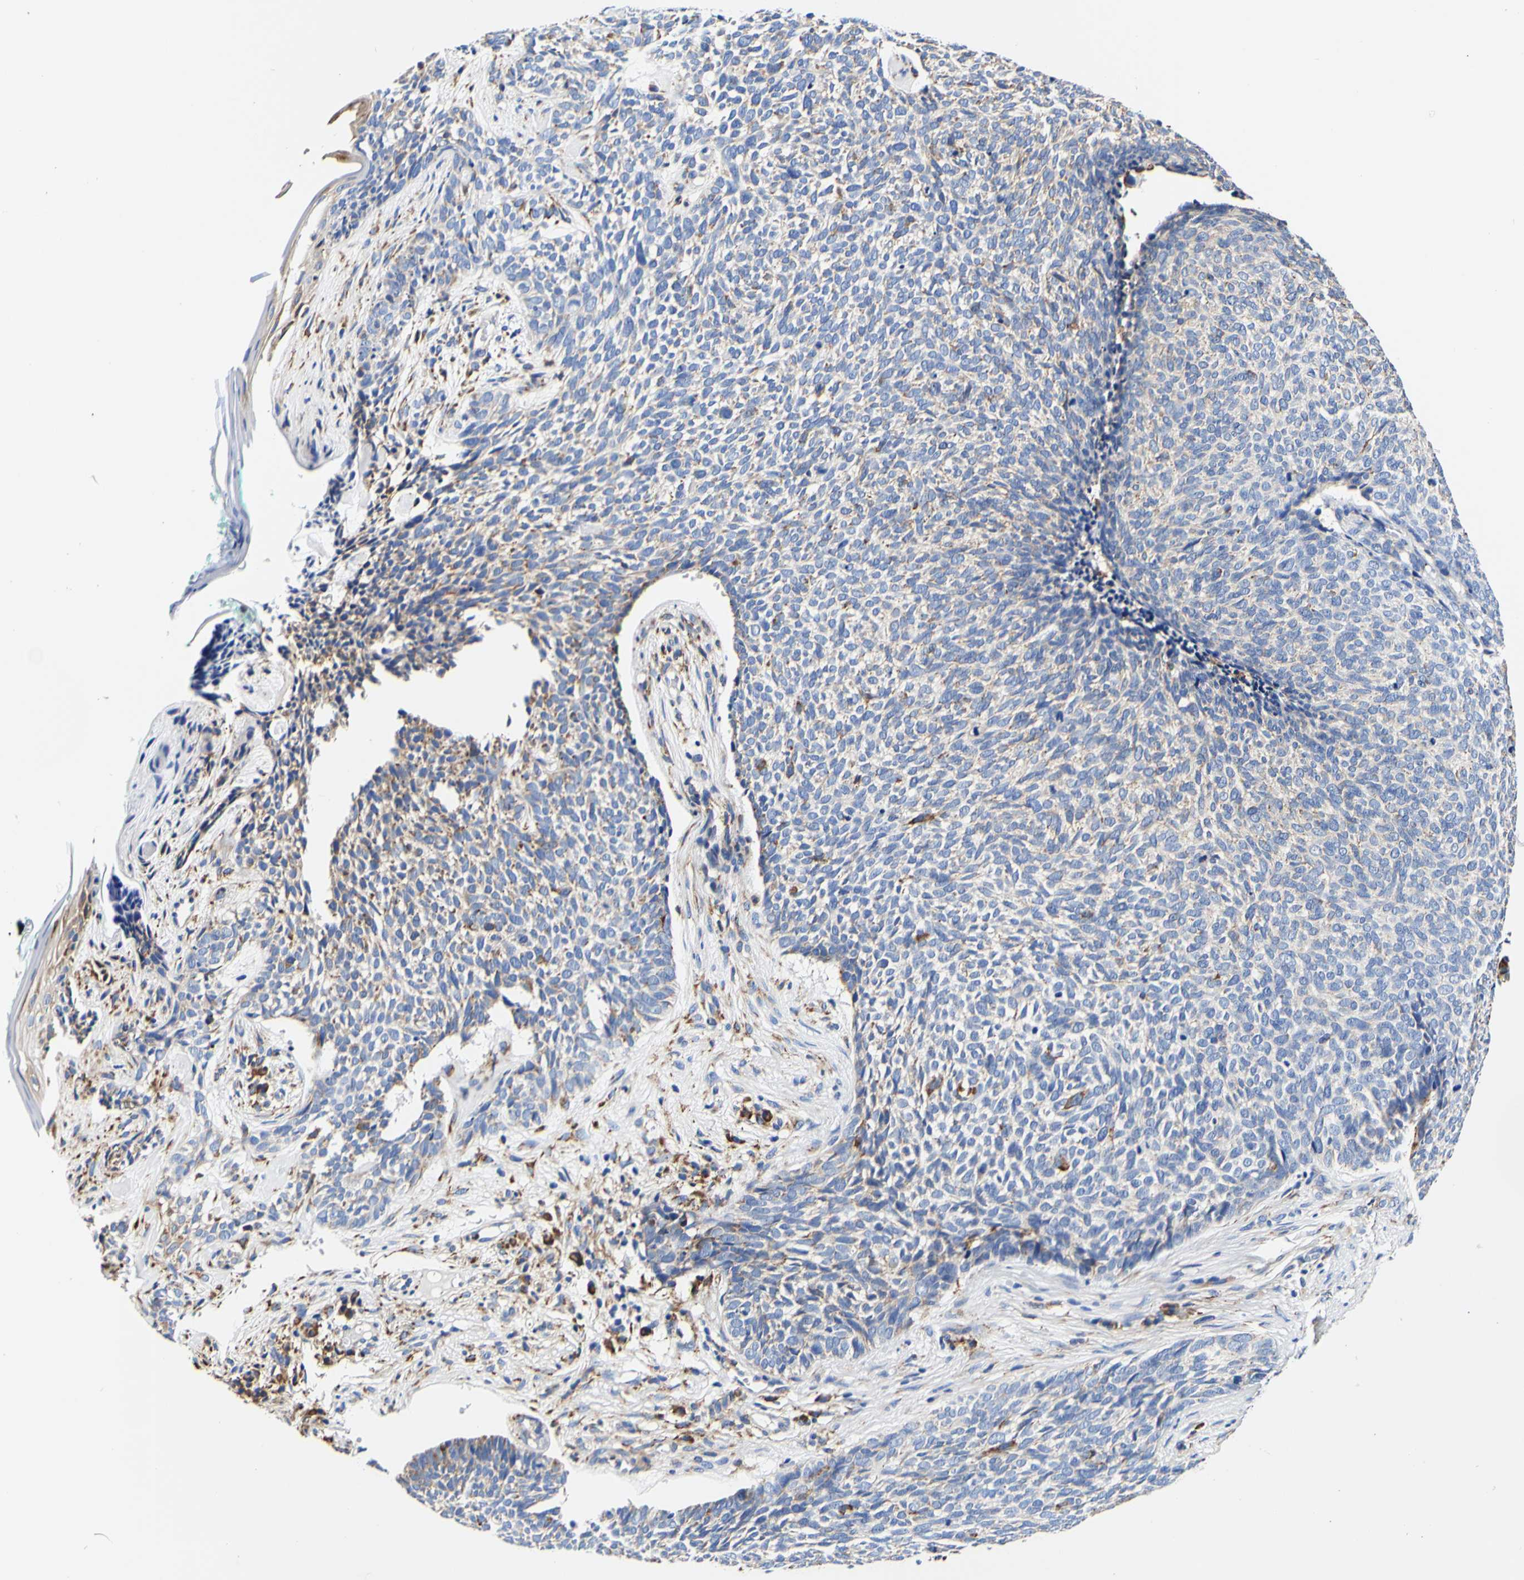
{"staining": {"intensity": "moderate", "quantity": "<25%", "location": "cytoplasmic/membranous"}, "tissue": "skin cancer", "cell_type": "Tumor cells", "image_type": "cancer", "snomed": [{"axis": "morphology", "description": "Basal cell carcinoma"}, {"axis": "topography", "description": "Skin"}], "caption": "This micrograph displays IHC staining of skin cancer (basal cell carcinoma), with low moderate cytoplasmic/membranous staining in about <25% of tumor cells.", "gene": "P4HB", "patient": {"sex": "female", "age": 84}}